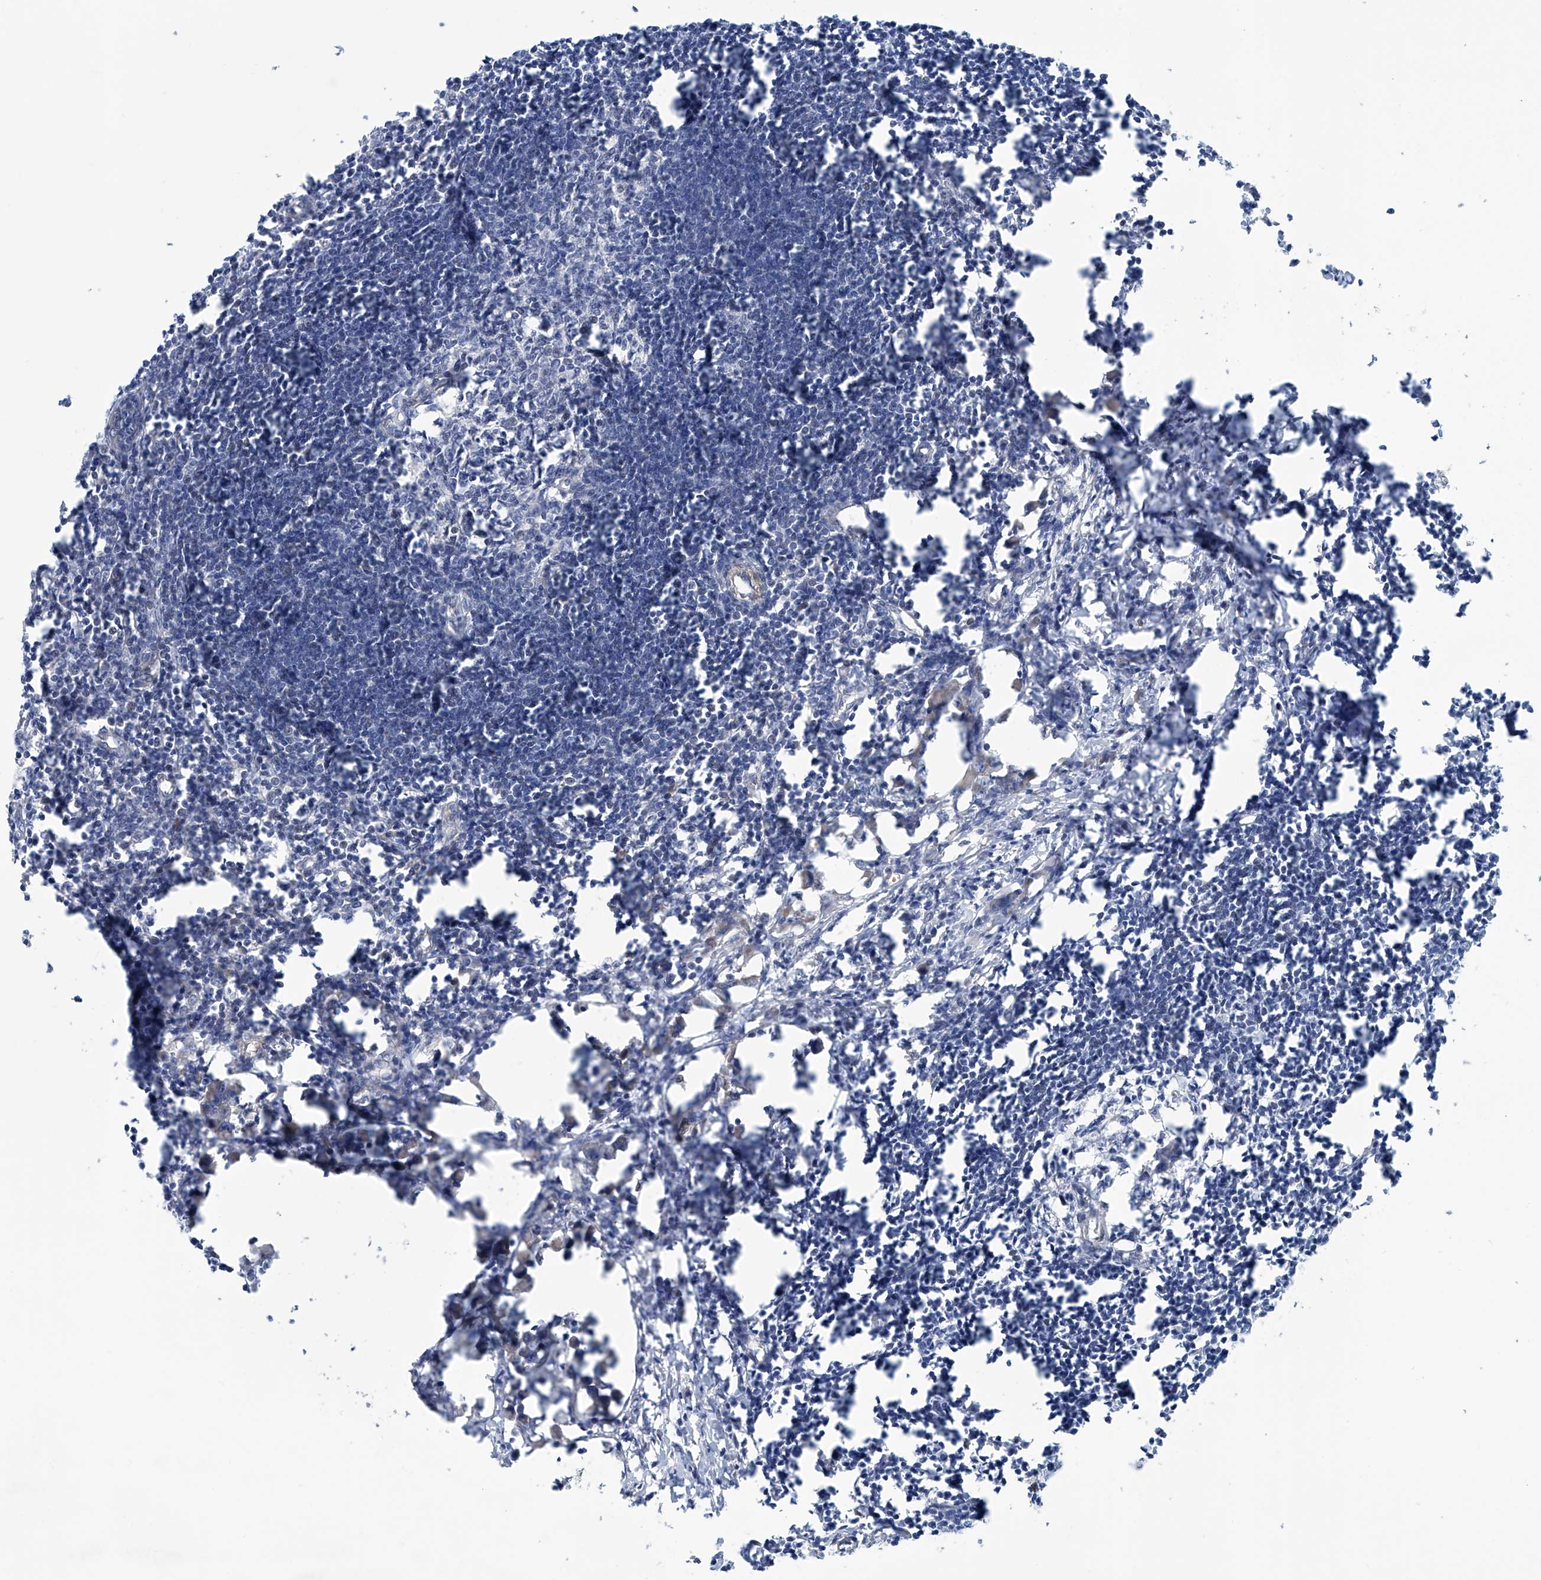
{"staining": {"intensity": "negative", "quantity": "none", "location": "none"}, "tissue": "lymph node", "cell_type": "Germinal center cells", "image_type": "normal", "snomed": [{"axis": "morphology", "description": "Normal tissue, NOS"}, {"axis": "morphology", "description": "Malignant melanoma, Metastatic site"}, {"axis": "topography", "description": "Lymph node"}], "caption": "Immunohistochemistry (IHC) histopathology image of unremarkable lymph node stained for a protein (brown), which displays no expression in germinal center cells.", "gene": "TNN", "patient": {"sex": "male", "age": 41}}